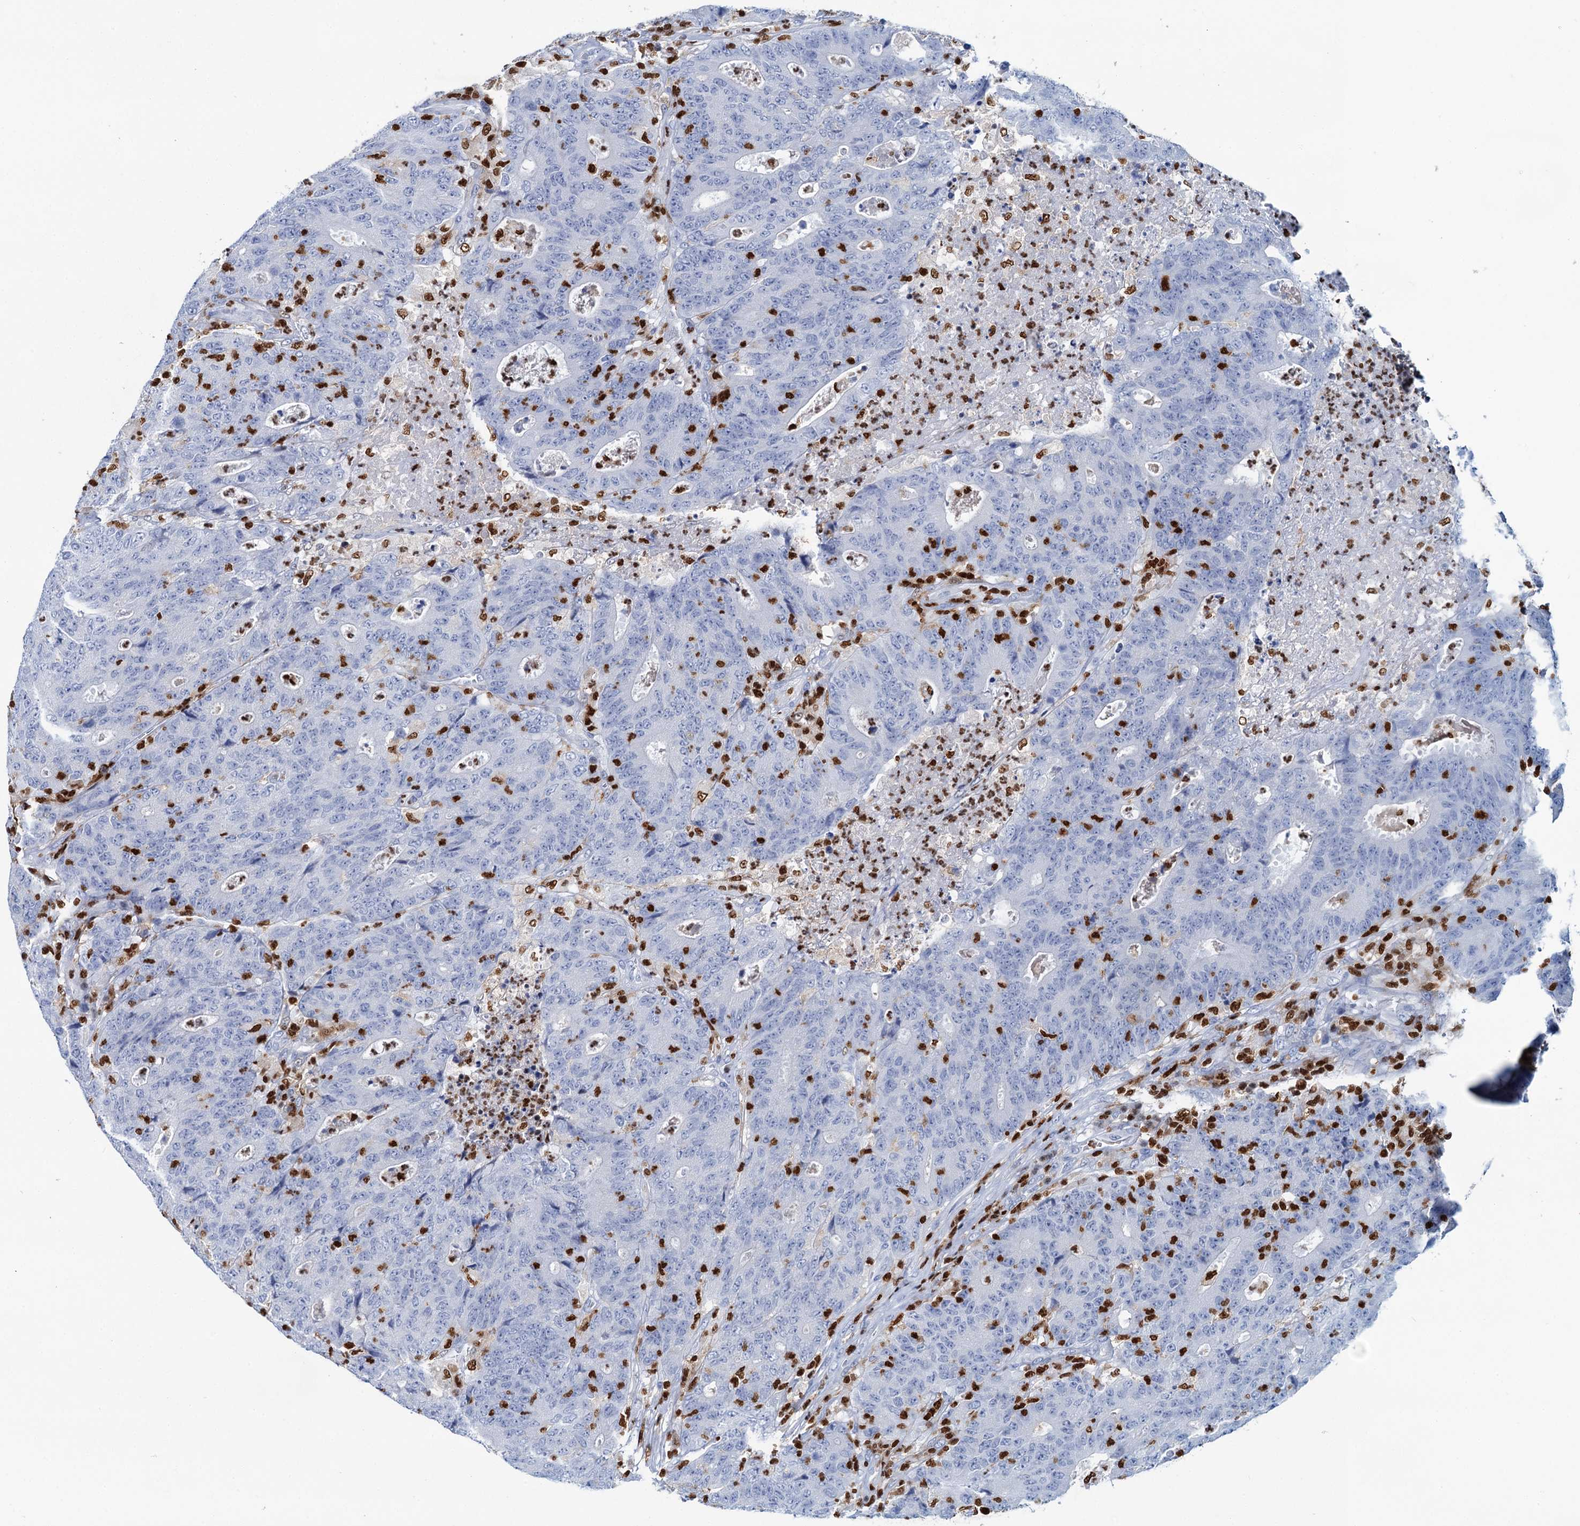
{"staining": {"intensity": "negative", "quantity": "none", "location": "none"}, "tissue": "colorectal cancer", "cell_type": "Tumor cells", "image_type": "cancer", "snomed": [{"axis": "morphology", "description": "Adenocarcinoma, NOS"}, {"axis": "topography", "description": "Colon"}], "caption": "This is an immunohistochemistry (IHC) photomicrograph of human colorectal cancer (adenocarcinoma). There is no expression in tumor cells.", "gene": "CELF2", "patient": {"sex": "female", "age": 75}}